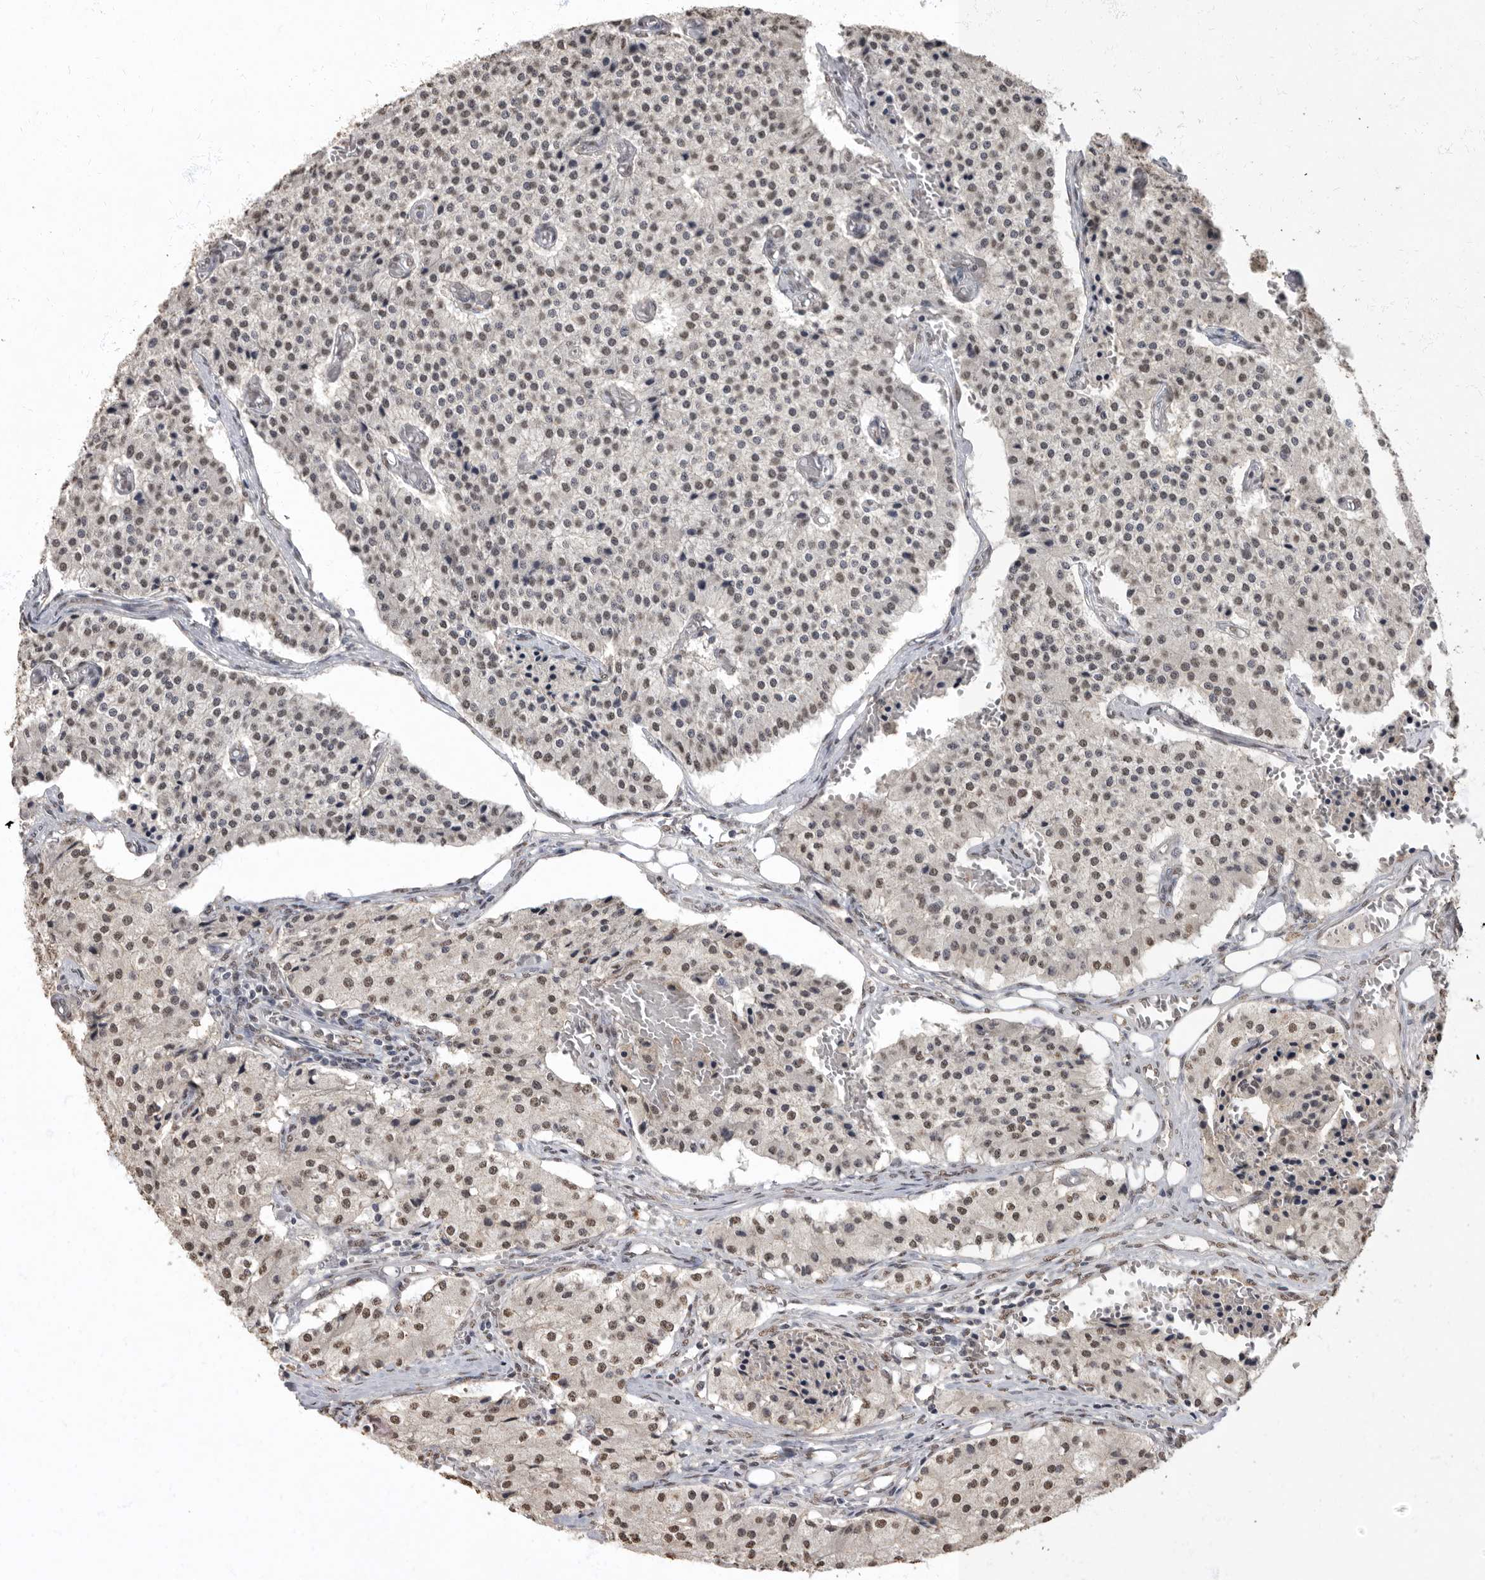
{"staining": {"intensity": "weak", "quantity": "<25%", "location": "nuclear"}, "tissue": "carcinoid", "cell_type": "Tumor cells", "image_type": "cancer", "snomed": [{"axis": "morphology", "description": "Carcinoid, malignant, NOS"}, {"axis": "topography", "description": "Colon"}], "caption": "Tumor cells show no significant protein positivity in carcinoid (malignant).", "gene": "NBL1", "patient": {"sex": "female", "age": 52}}